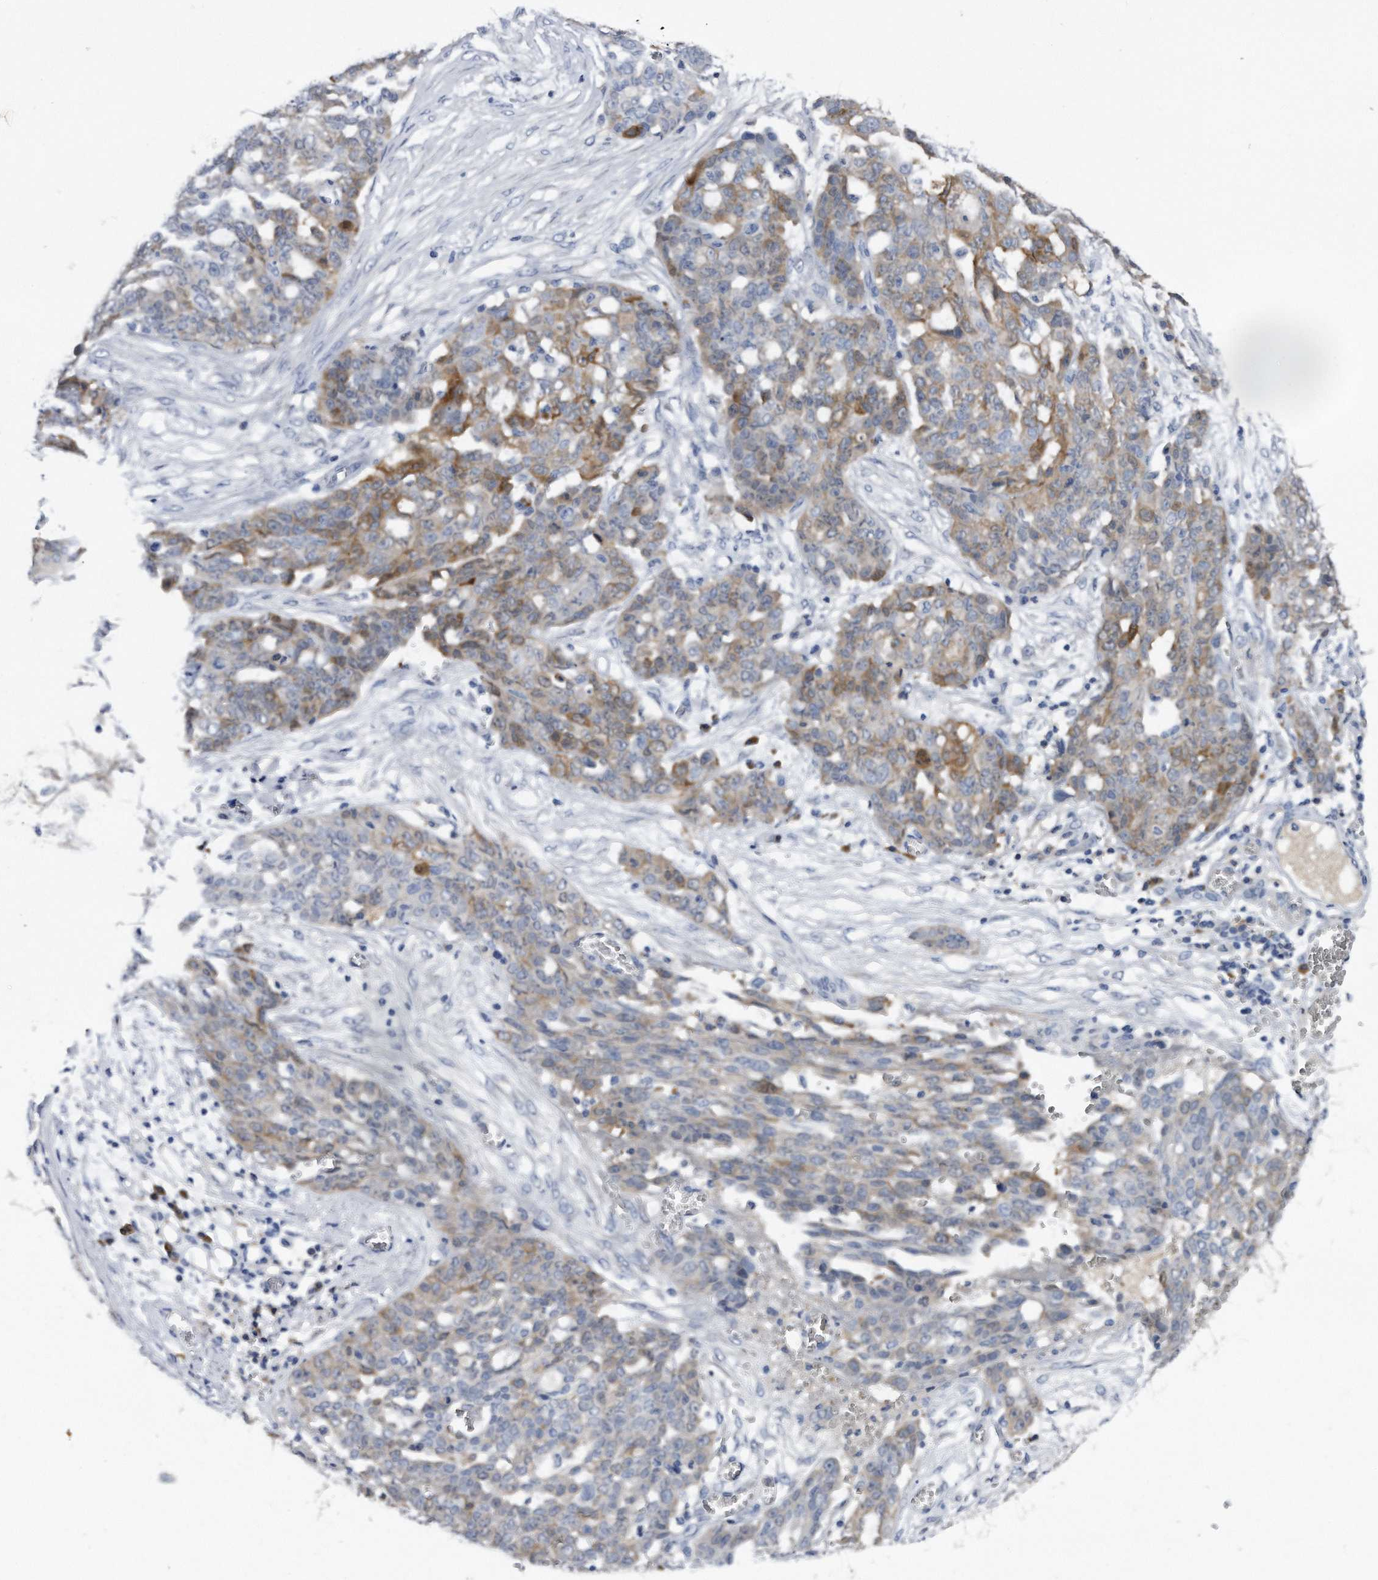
{"staining": {"intensity": "moderate", "quantity": "<25%", "location": "cytoplasmic/membranous"}, "tissue": "ovarian cancer", "cell_type": "Tumor cells", "image_type": "cancer", "snomed": [{"axis": "morphology", "description": "Cystadenocarcinoma, serous, NOS"}, {"axis": "topography", "description": "Soft tissue"}, {"axis": "topography", "description": "Ovary"}], "caption": "An immunohistochemistry histopathology image of neoplastic tissue is shown. Protein staining in brown highlights moderate cytoplasmic/membranous positivity in ovarian serous cystadenocarcinoma within tumor cells. (IHC, brightfield microscopy, high magnification).", "gene": "ASNS", "patient": {"sex": "female", "age": 57}}